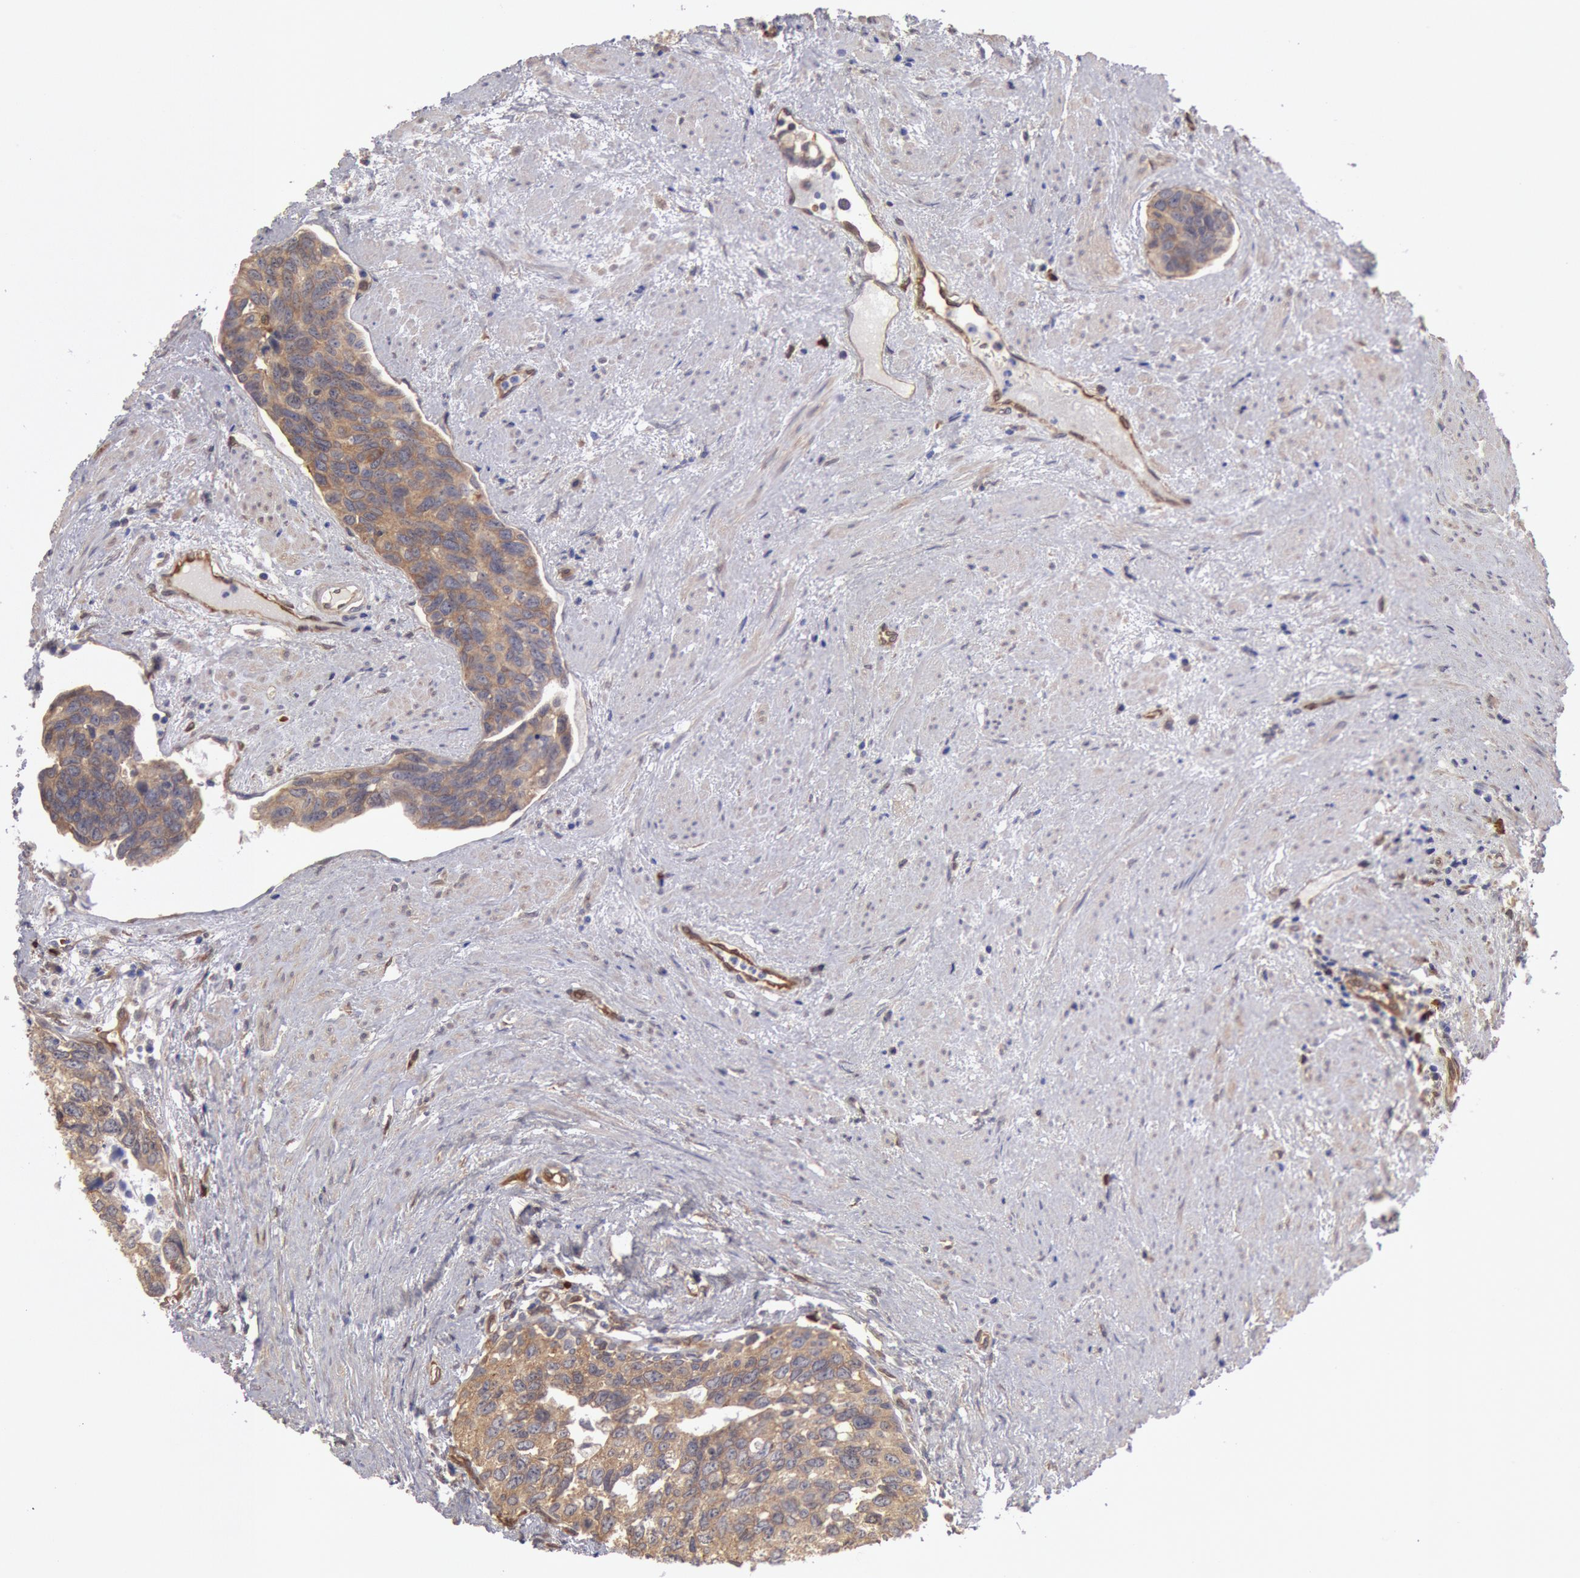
{"staining": {"intensity": "moderate", "quantity": ">75%", "location": "cytoplasmic/membranous"}, "tissue": "urothelial cancer", "cell_type": "Tumor cells", "image_type": "cancer", "snomed": [{"axis": "morphology", "description": "Urothelial carcinoma, High grade"}, {"axis": "topography", "description": "Urinary bladder"}], "caption": "A histopathology image showing moderate cytoplasmic/membranous expression in approximately >75% of tumor cells in high-grade urothelial carcinoma, as visualized by brown immunohistochemical staining.", "gene": "CCDC50", "patient": {"sex": "male", "age": 81}}